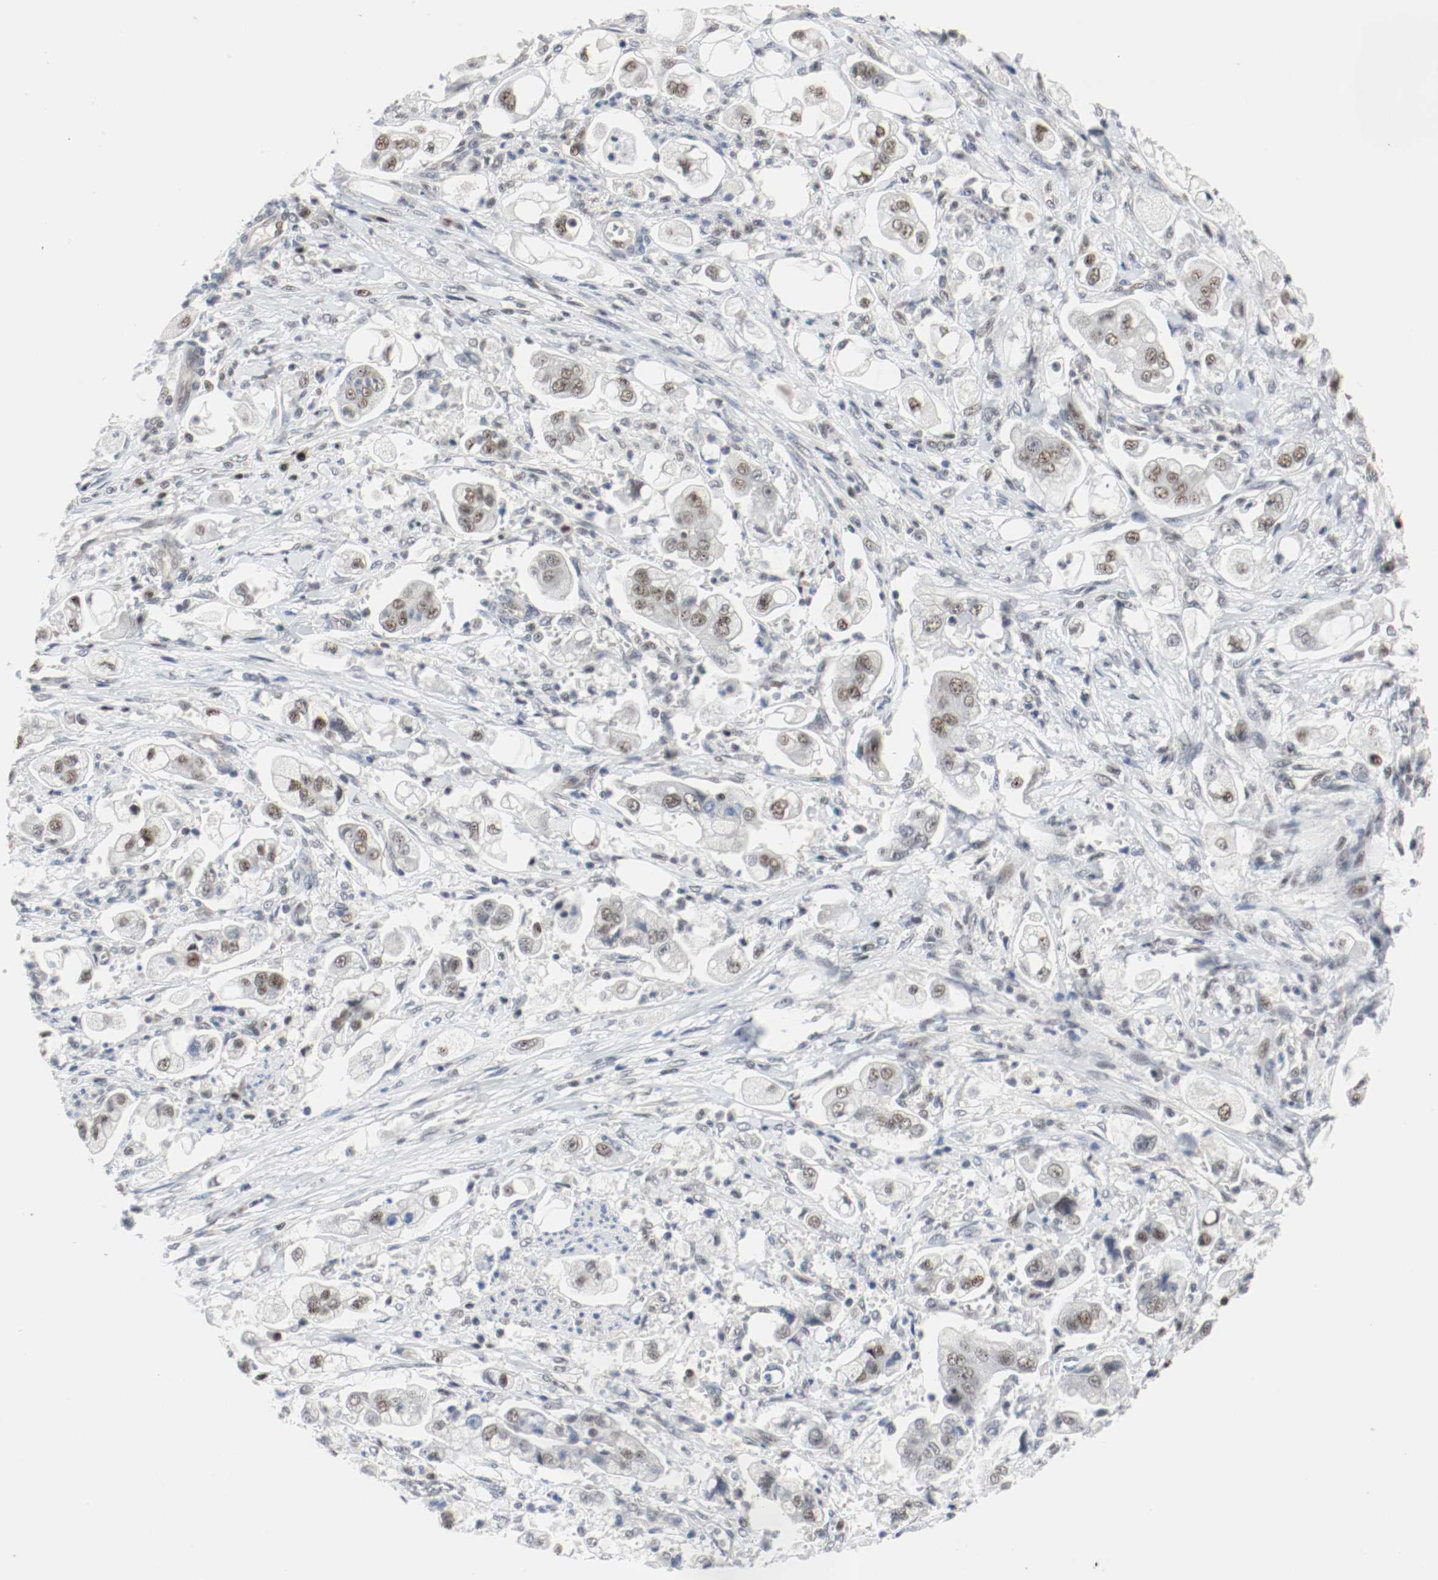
{"staining": {"intensity": "weak", "quantity": "<25%", "location": "nuclear"}, "tissue": "stomach cancer", "cell_type": "Tumor cells", "image_type": "cancer", "snomed": [{"axis": "morphology", "description": "Adenocarcinoma, NOS"}, {"axis": "topography", "description": "Stomach"}], "caption": "This is a micrograph of immunohistochemistry staining of stomach cancer (adenocarcinoma), which shows no expression in tumor cells.", "gene": "ASH1L", "patient": {"sex": "male", "age": 62}}